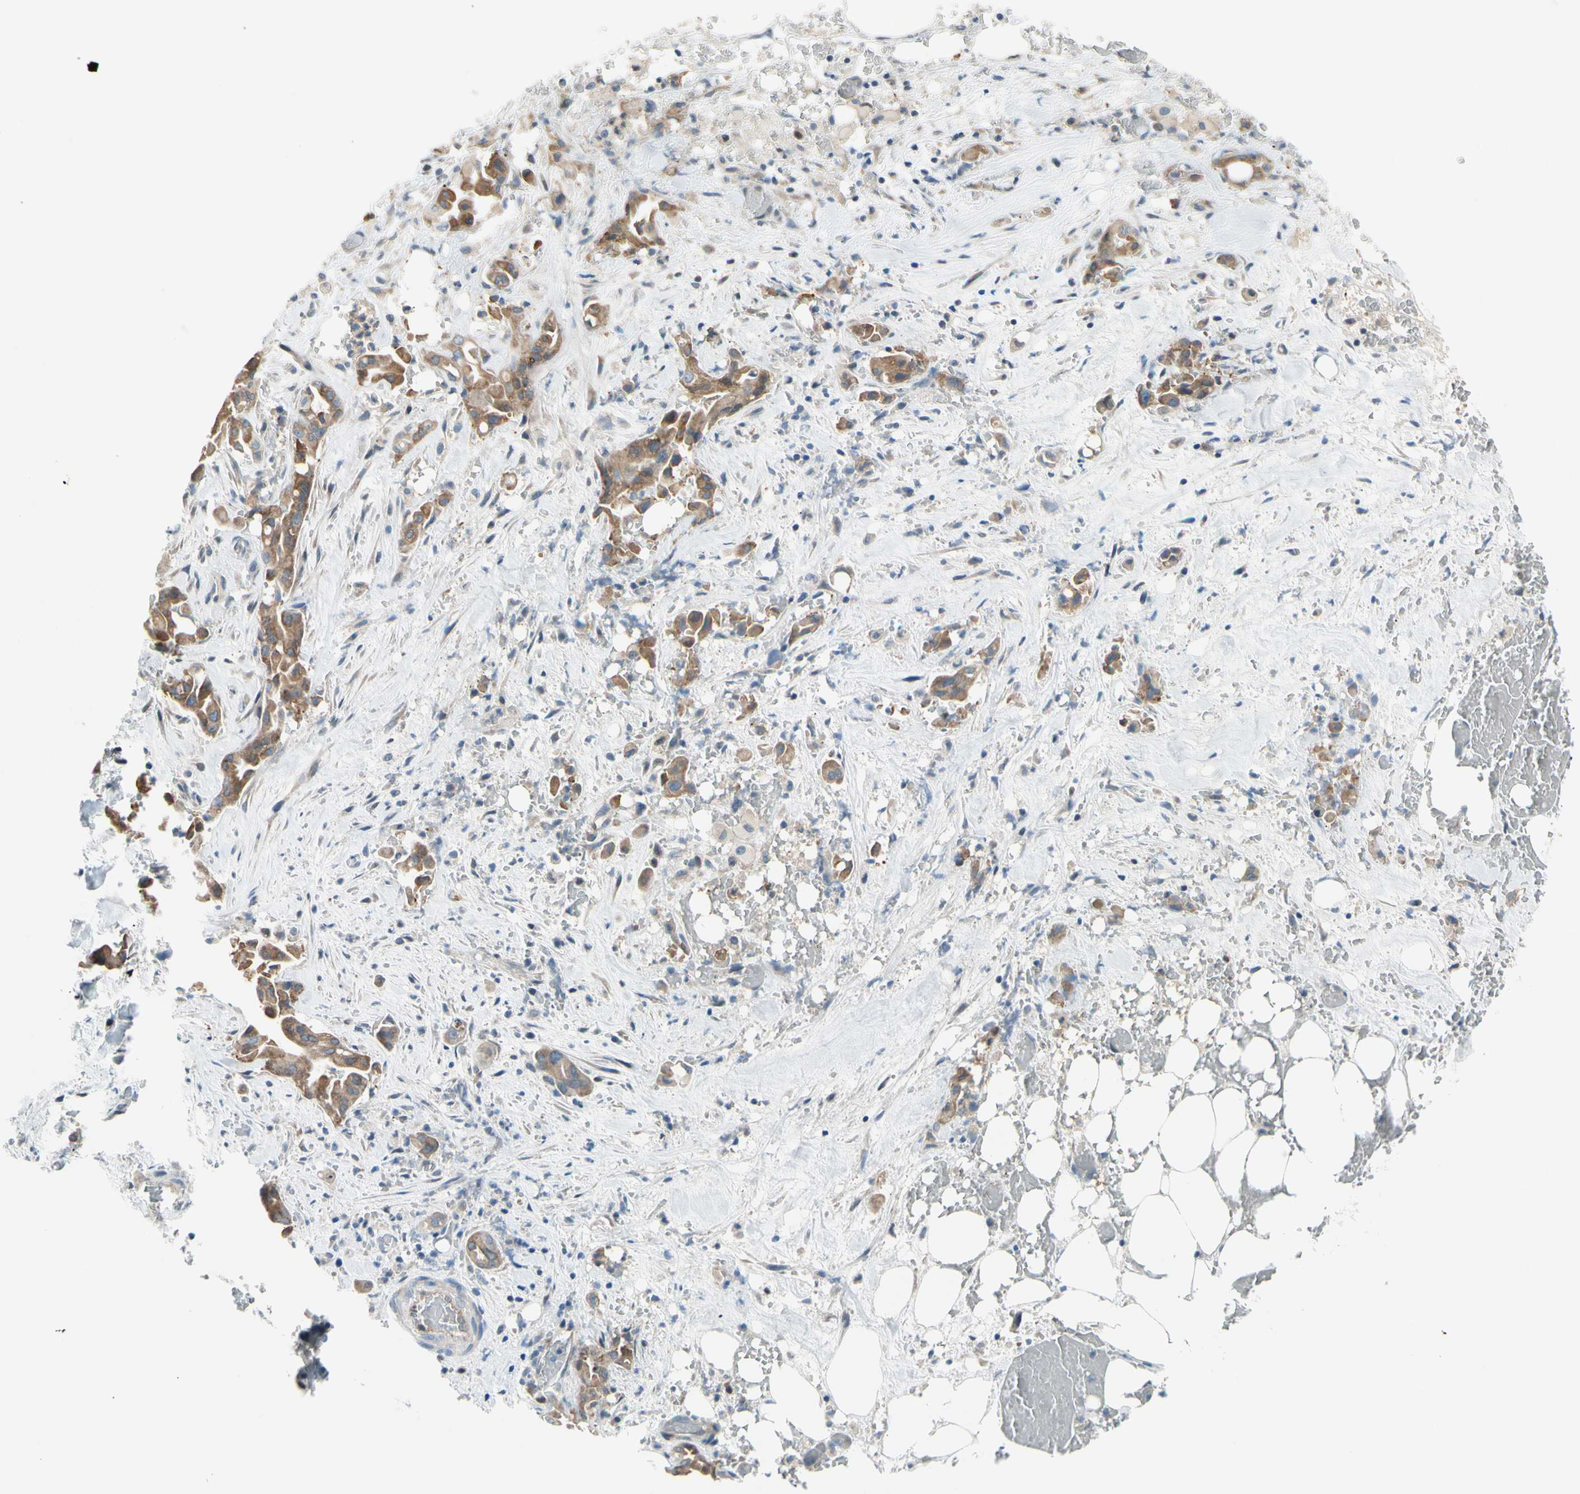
{"staining": {"intensity": "moderate", "quantity": ">75%", "location": "cytoplasmic/membranous"}, "tissue": "liver cancer", "cell_type": "Tumor cells", "image_type": "cancer", "snomed": [{"axis": "morphology", "description": "Cholangiocarcinoma"}, {"axis": "topography", "description": "Liver"}], "caption": "Human liver cancer stained for a protein (brown) displays moderate cytoplasmic/membranous positive expression in about >75% of tumor cells.", "gene": "CFAP36", "patient": {"sex": "female", "age": 68}}